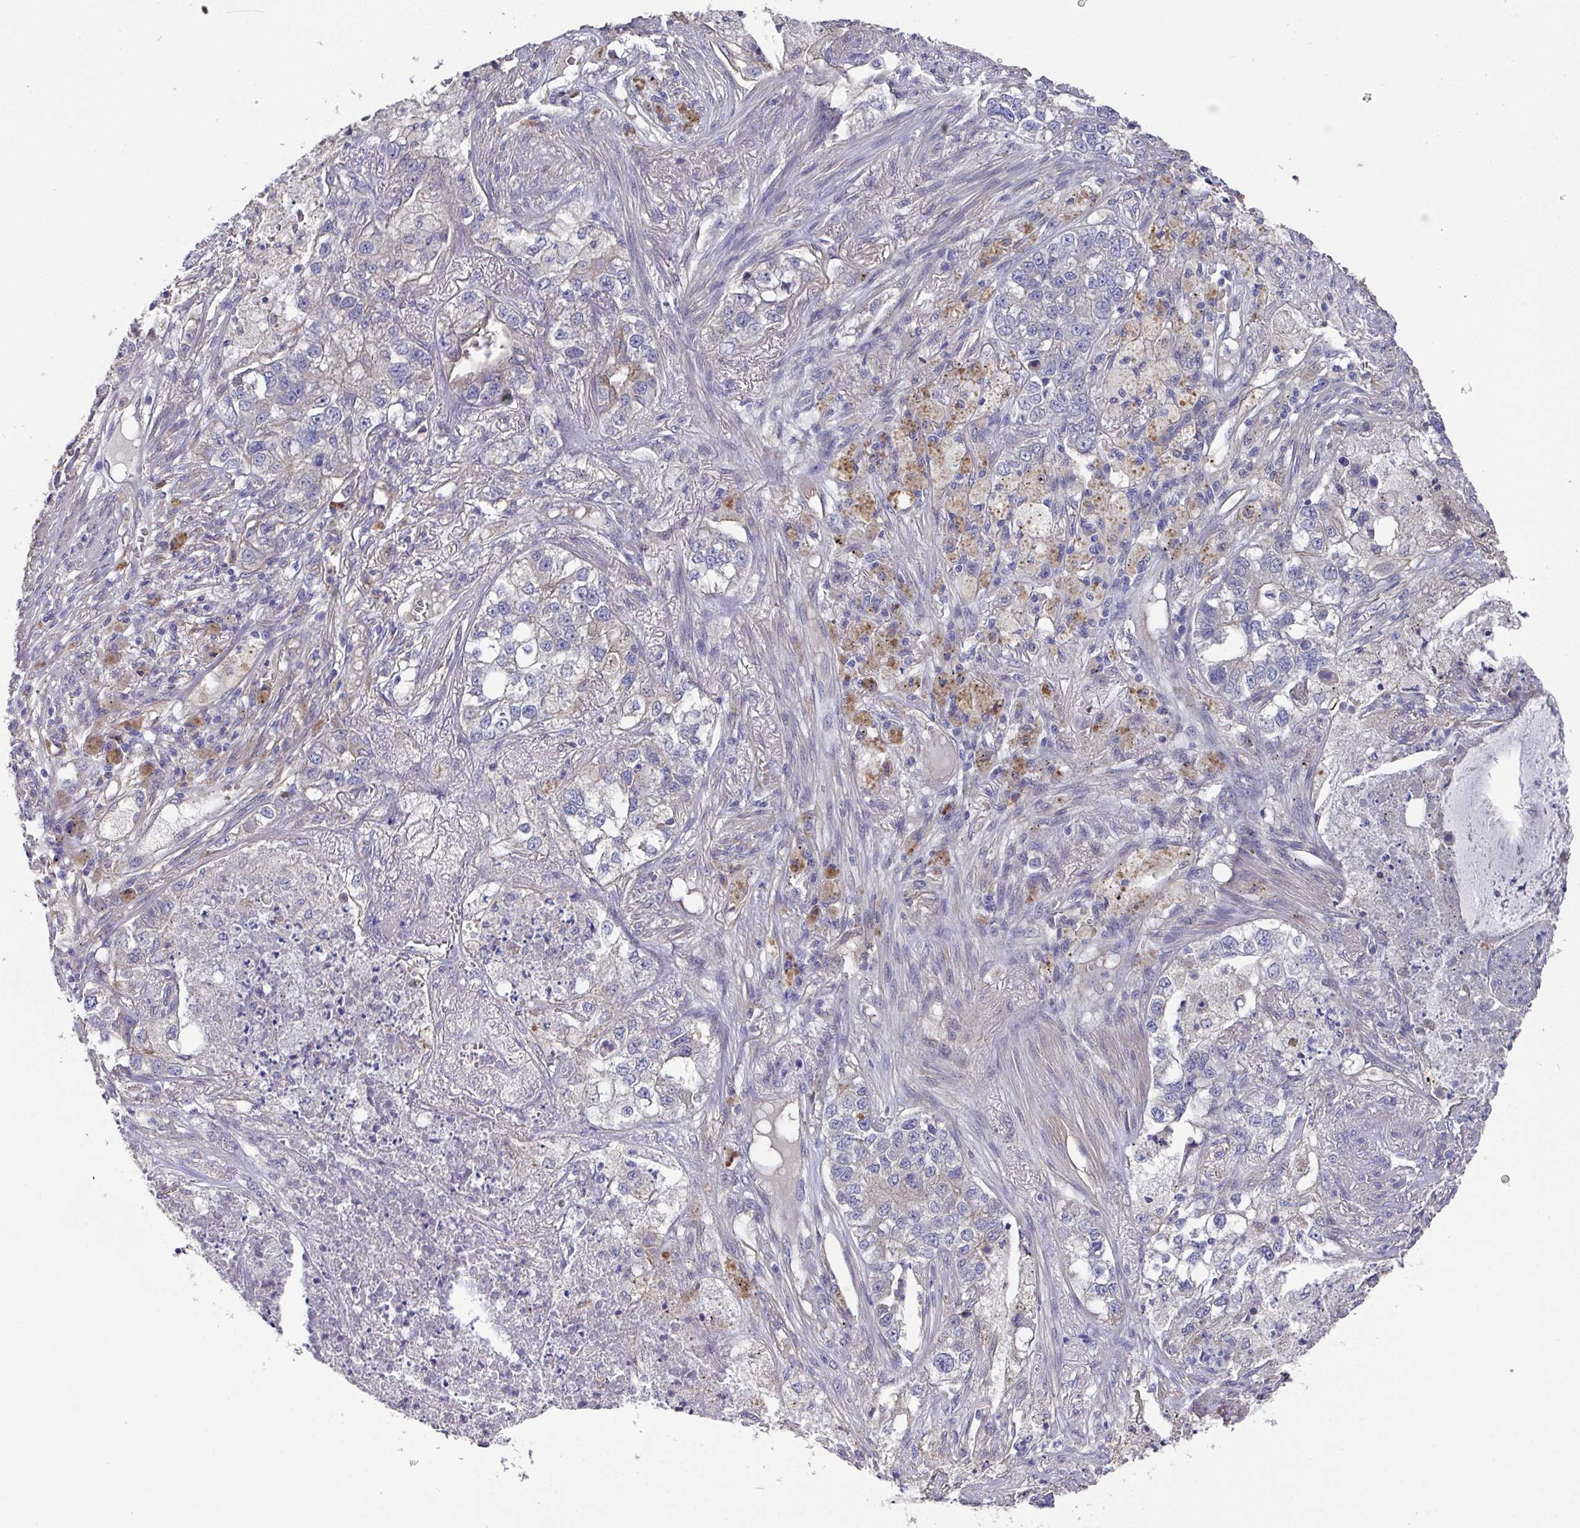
{"staining": {"intensity": "negative", "quantity": "none", "location": "none"}, "tissue": "lung cancer", "cell_type": "Tumor cells", "image_type": "cancer", "snomed": [{"axis": "morphology", "description": "Adenocarcinoma, NOS"}, {"axis": "topography", "description": "Lung"}], "caption": "There is no significant positivity in tumor cells of lung adenocarcinoma.", "gene": "PRR5", "patient": {"sex": "male", "age": 49}}